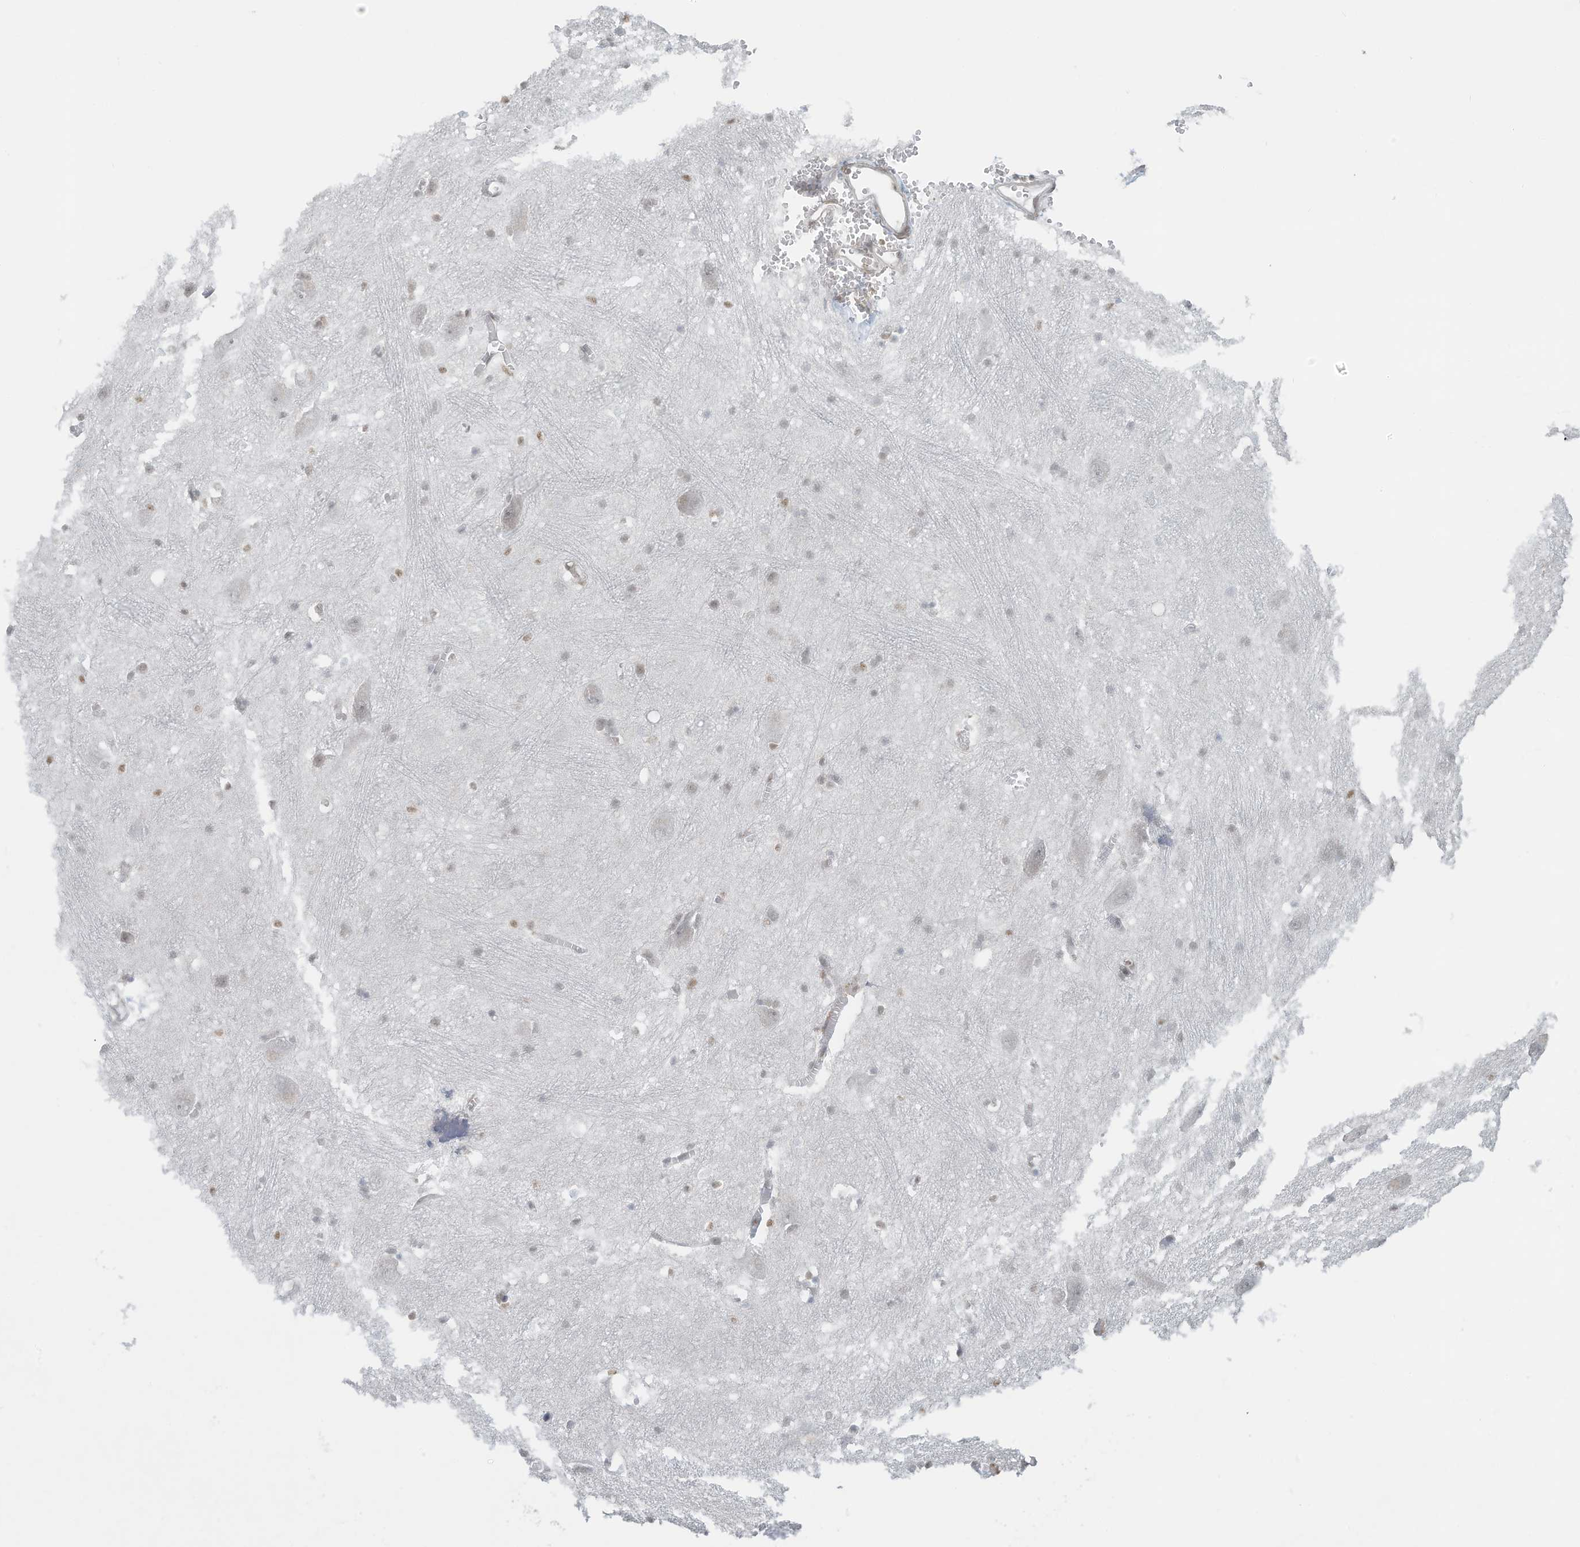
{"staining": {"intensity": "weak", "quantity": "<25%", "location": "nuclear"}, "tissue": "hippocampus", "cell_type": "Glial cells", "image_type": "normal", "snomed": [{"axis": "morphology", "description": "Normal tissue, NOS"}, {"axis": "topography", "description": "Hippocampus"}], "caption": "Protein analysis of unremarkable hippocampus demonstrates no significant expression in glial cells.", "gene": "DBR1", "patient": {"sex": "female", "age": 52}}